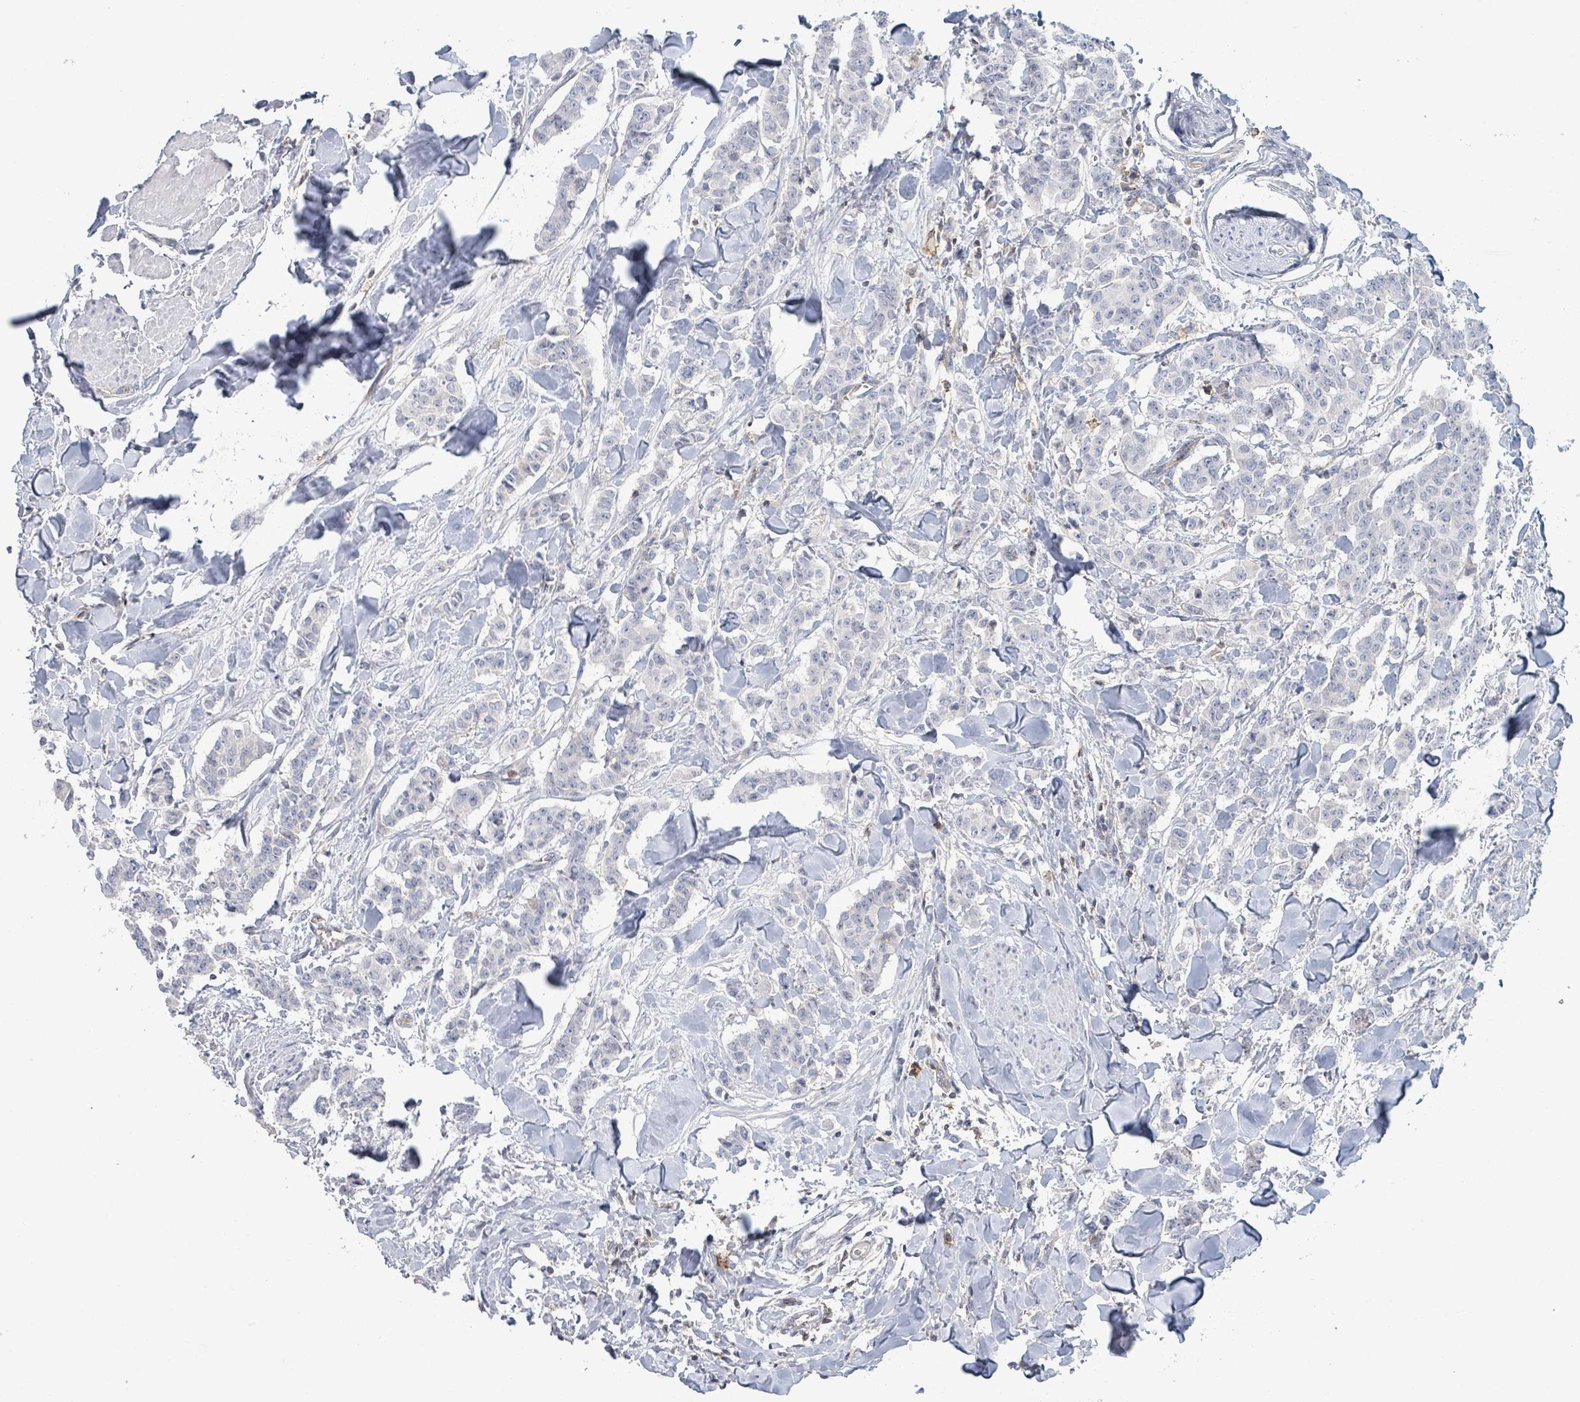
{"staining": {"intensity": "negative", "quantity": "none", "location": "none"}, "tissue": "breast cancer", "cell_type": "Tumor cells", "image_type": "cancer", "snomed": [{"axis": "morphology", "description": "Duct carcinoma"}, {"axis": "topography", "description": "Breast"}], "caption": "Immunohistochemistry (IHC) image of neoplastic tissue: breast cancer (infiltrating ductal carcinoma) stained with DAB (3,3'-diaminobenzidine) reveals no significant protein positivity in tumor cells.", "gene": "TNFRSF14", "patient": {"sex": "female", "age": 40}}